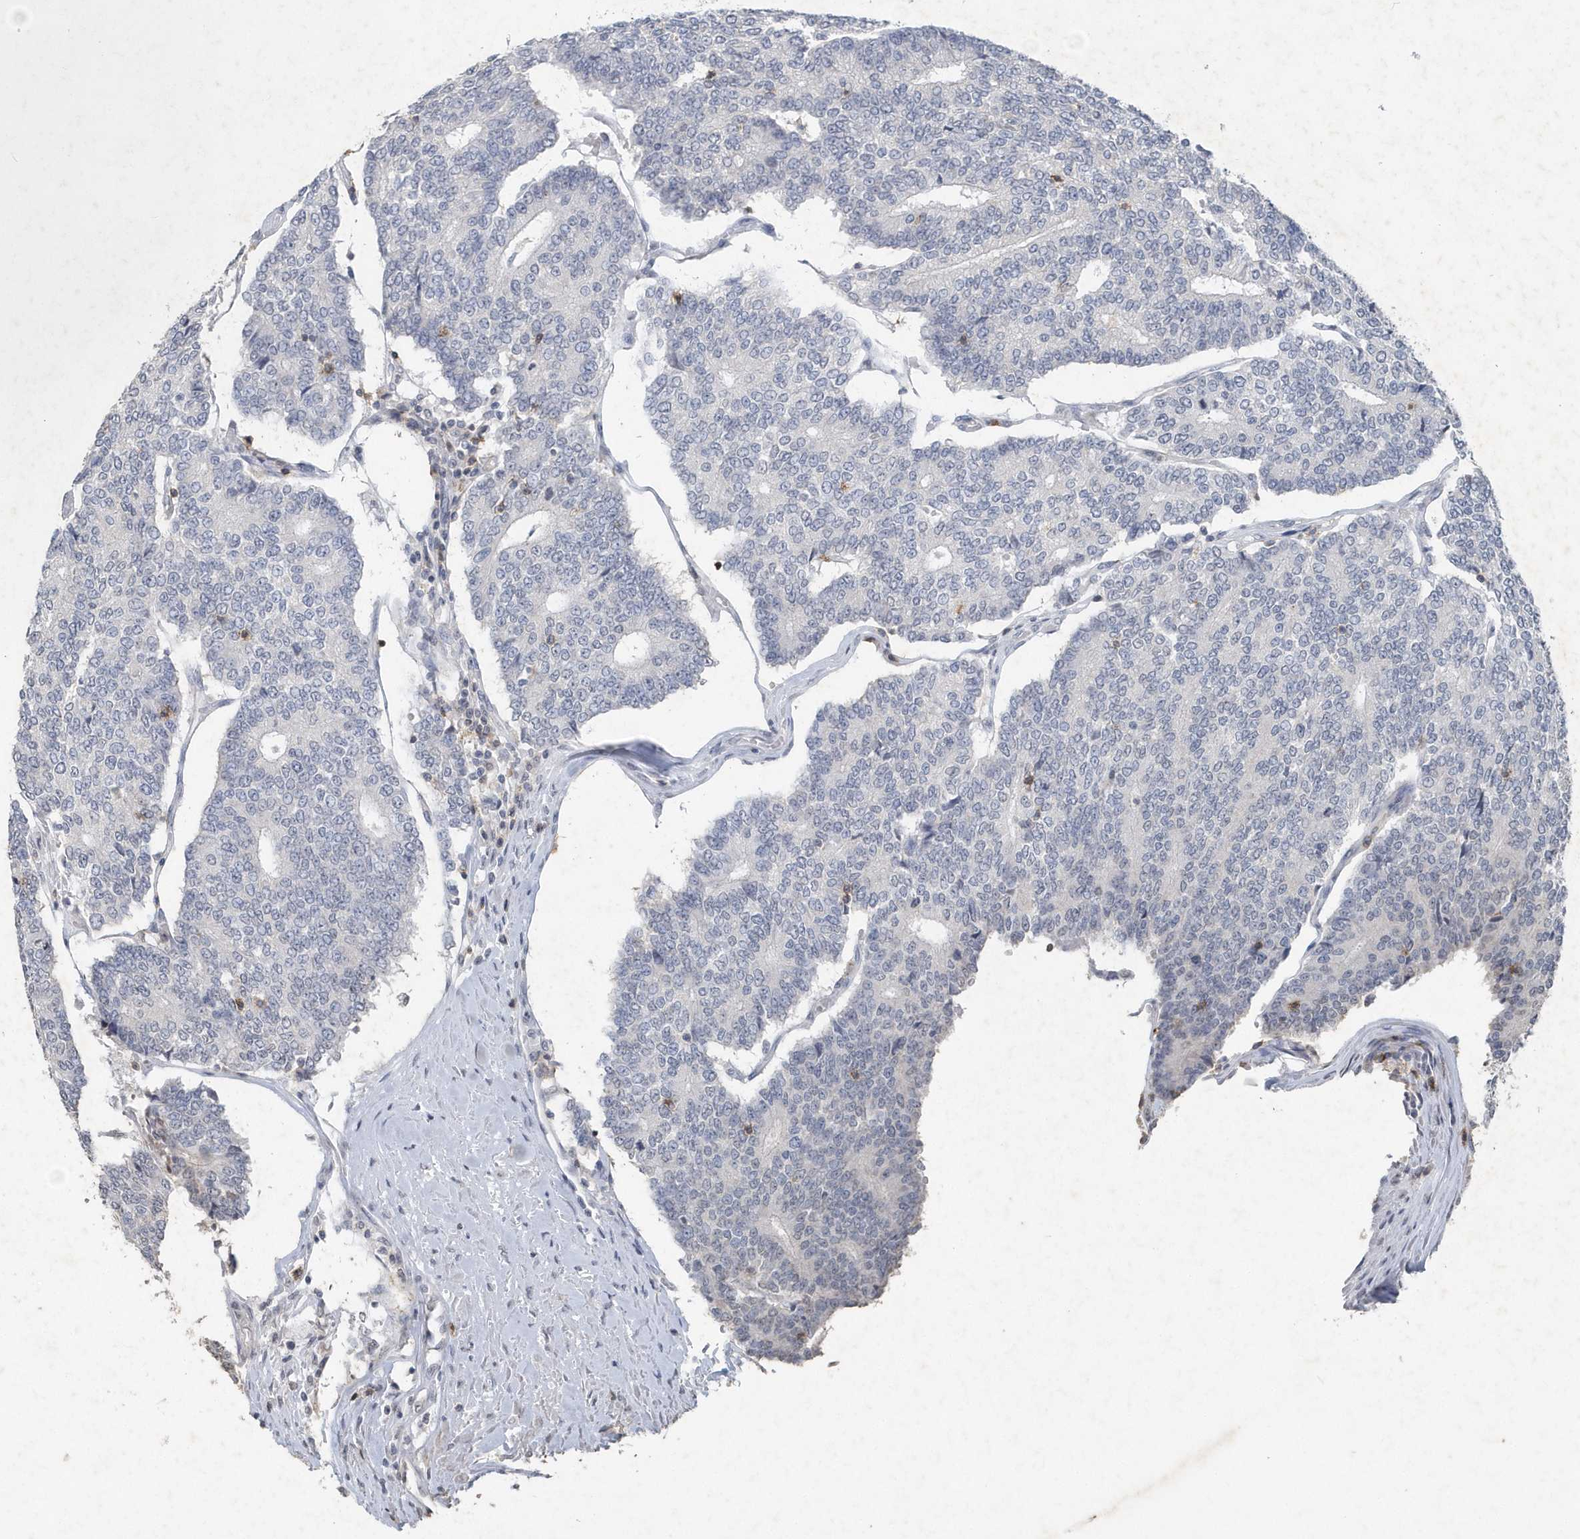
{"staining": {"intensity": "negative", "quantity": "none", "location": "none"}, "tissue": "prostate cancer", "cell_type": "Tumor cells", "image_type": "cancer", "snomed": [{"axis": "morphology", "description": "Normal tissue, NOS"}, {"axis": "morphology", "description": "Adenocarcinoma, High grade"}, {"axis": "topography", "description": "Prostate"}, {"axis": "topography", "description": "Seminal veicle"}], "caption": "Immunohistochemical staining of prostate cancer (adenocarcinoma (high-grade)) demonstrates no significant expression in tumor cells.", "gene": "PDCD1", "patient": {"sex": "male", "age": 55}}